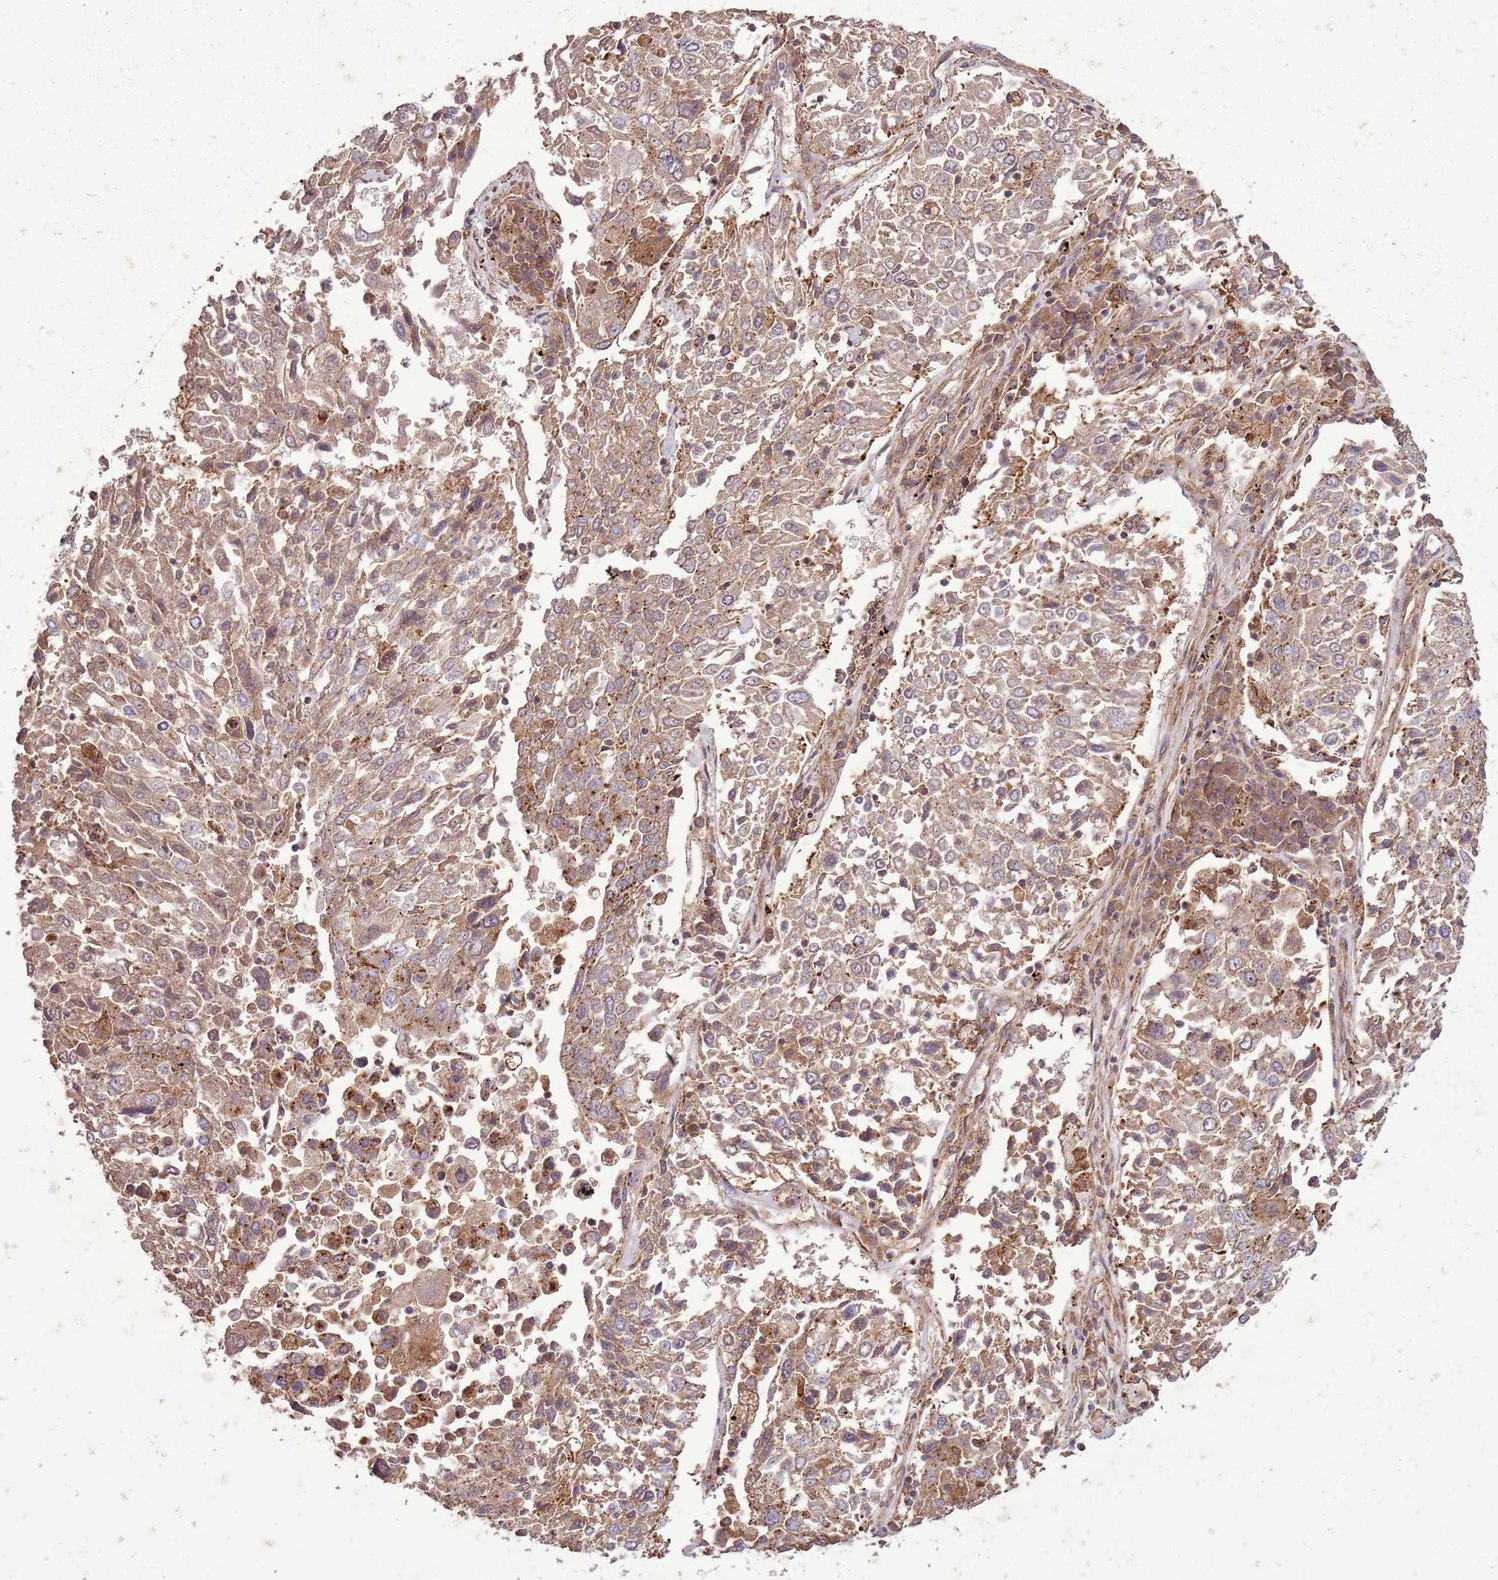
{"staining": {"intensity": "moderate", "quantity": ">75%", "location": "cytoplasmic/membranous"}, "tissue": "lung cancer", "cell_type": "Tumor cells", "image_type": "cancer", "snomed": [{"axis": "morphology", "description": "Squamous cell carcinoma, NOS"}, {"axis": "topography", "description": "Lung"}], "caption": "The image shows staining of lung squamous cell carcinoma, revealing moderate cytoplasmic/membranous protein positivity (brown color) within tumor cells.", "gene": "ANKRD24", "patient": {"sex": "male", "age": 65}}